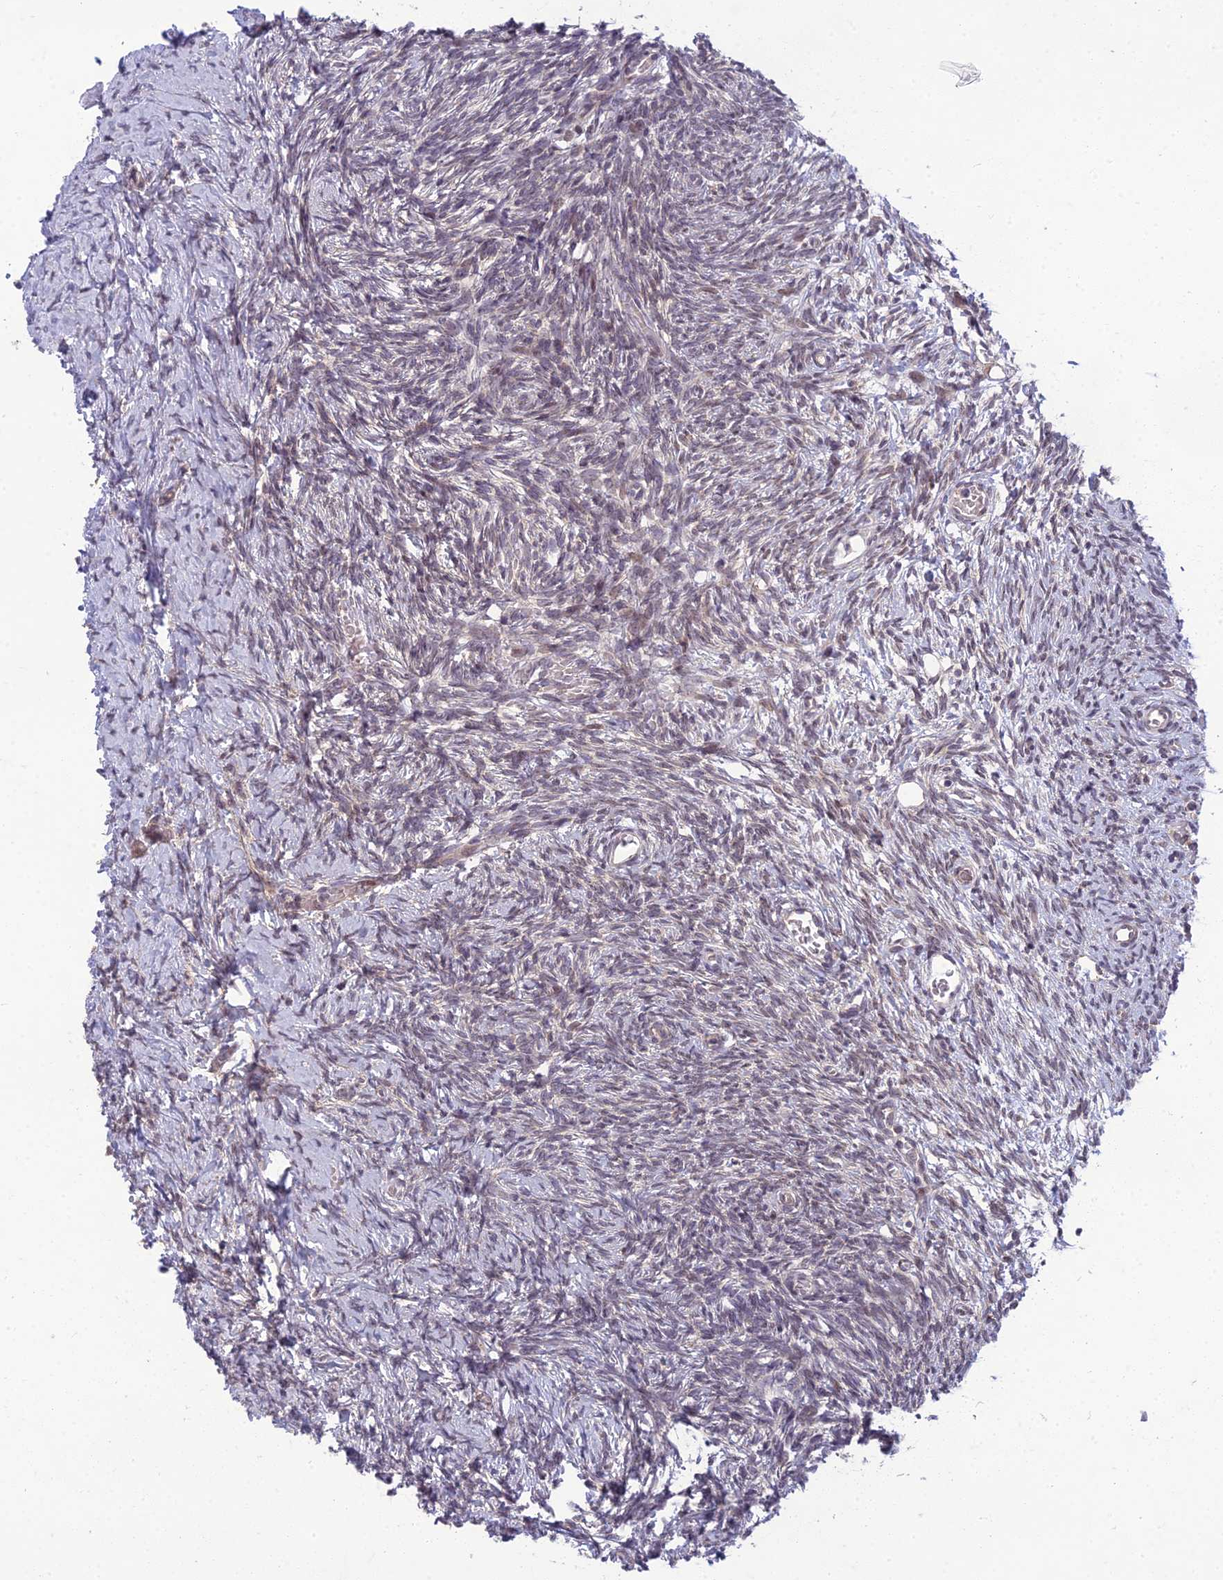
{"staining": {"intensity": "weak", "quantity": "<25%", "location": "cytoplasmic/membranous"}, "tissue": "ovary", "cell_type": "Ovarian stroma cells", "image_type": "normal", "snomed": [{"axis": "morphology", "description": "Normal tissue, NOS"}, {"axis": "topography", "description": "Ovary"}], "caption": "Protein analysis of unremarkable ovary reveals no significant staining in ovarian stroma cells.", "gene": "DTX2", "patient": {"sex": "female", "age": 39}}